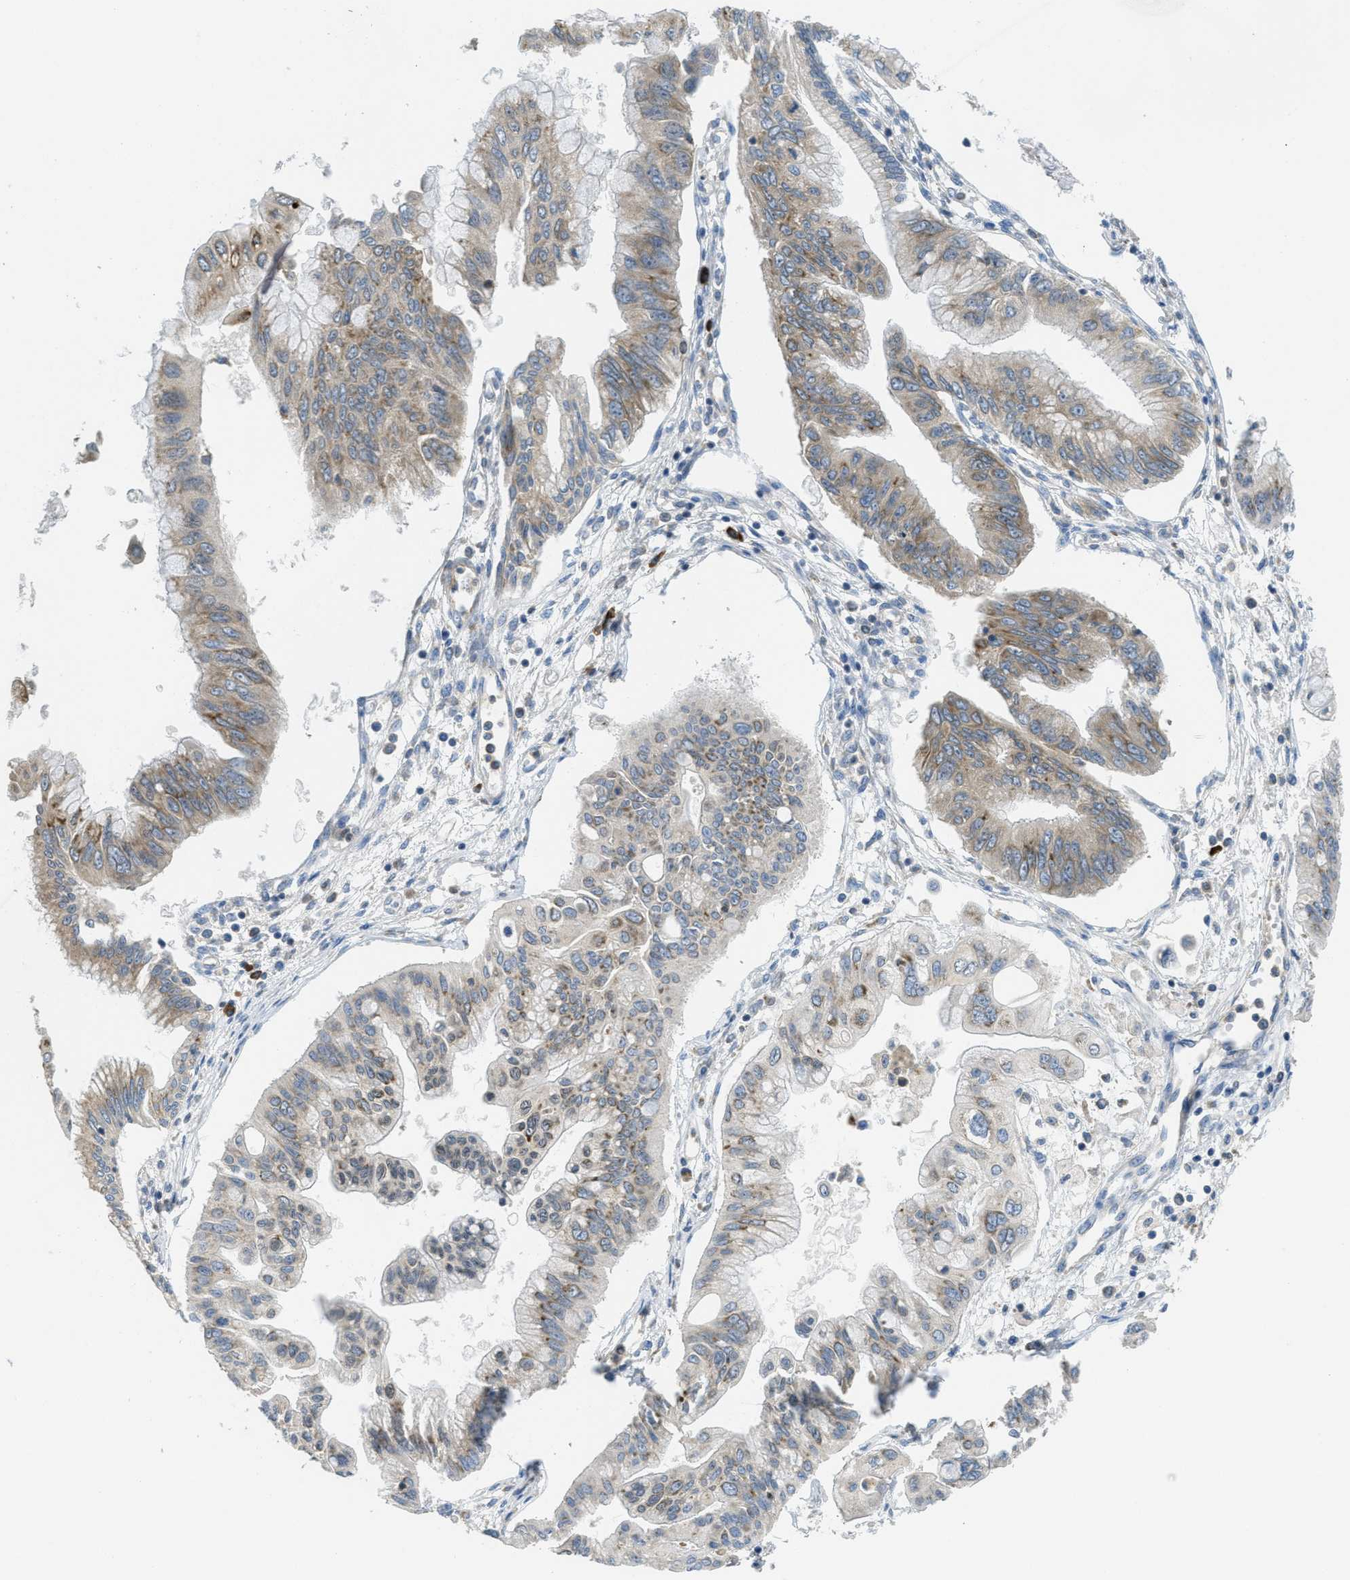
{"staining": {"intensity": "weak", "quantity": "25%-75%", "location": "cytoplasmic/membranous"}, "tissue": "pancreatic cancer", "cell_type": "Tumor cells", "image_type": "cancer", "snomed": [{"axis": "morphology", "description": "Adenocarcinoma, NOS"}, {"axis": "topography", "description": "Pancreas"}], "caption": "DAB (3,3'-diaminobenzidine) immunohistochemical staining of pancreatic adenocarcinoma shows weak cytoplasmic/membranous protein positivity in about 25%-75% of tumor cells.", "gene": "SSR1", "patient": {"sex": "female", "age": 77}}